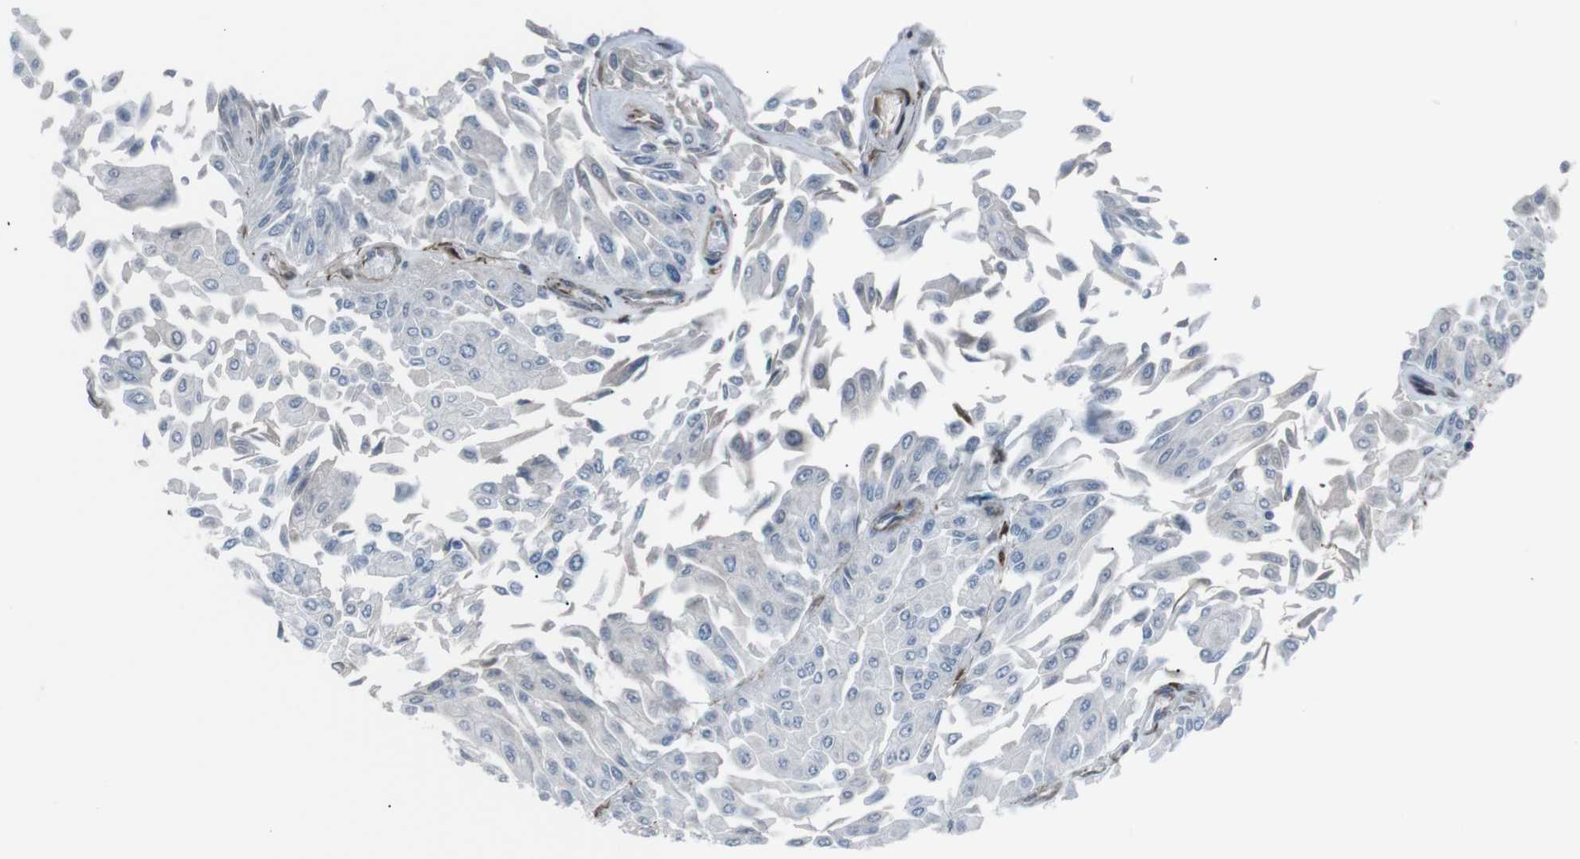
{"staining": {"intensity": "negative", "quantity": "none", "location": "none"}, "tissue": "urothelial cancer", "cell_type": "Tumor cells", "image_type": "cancer", "snomed": [{"axis": "morphology", "description": "Urothelial carcinoma, Low grade"}, {"axis": "topography", "description": "Urinary bladder"}], "caption": "Tumor cells are negative for brown protein staining in urothelial cancer.", "gene": "TMEM141", "patient": {"sex": "male", "age": 67}}